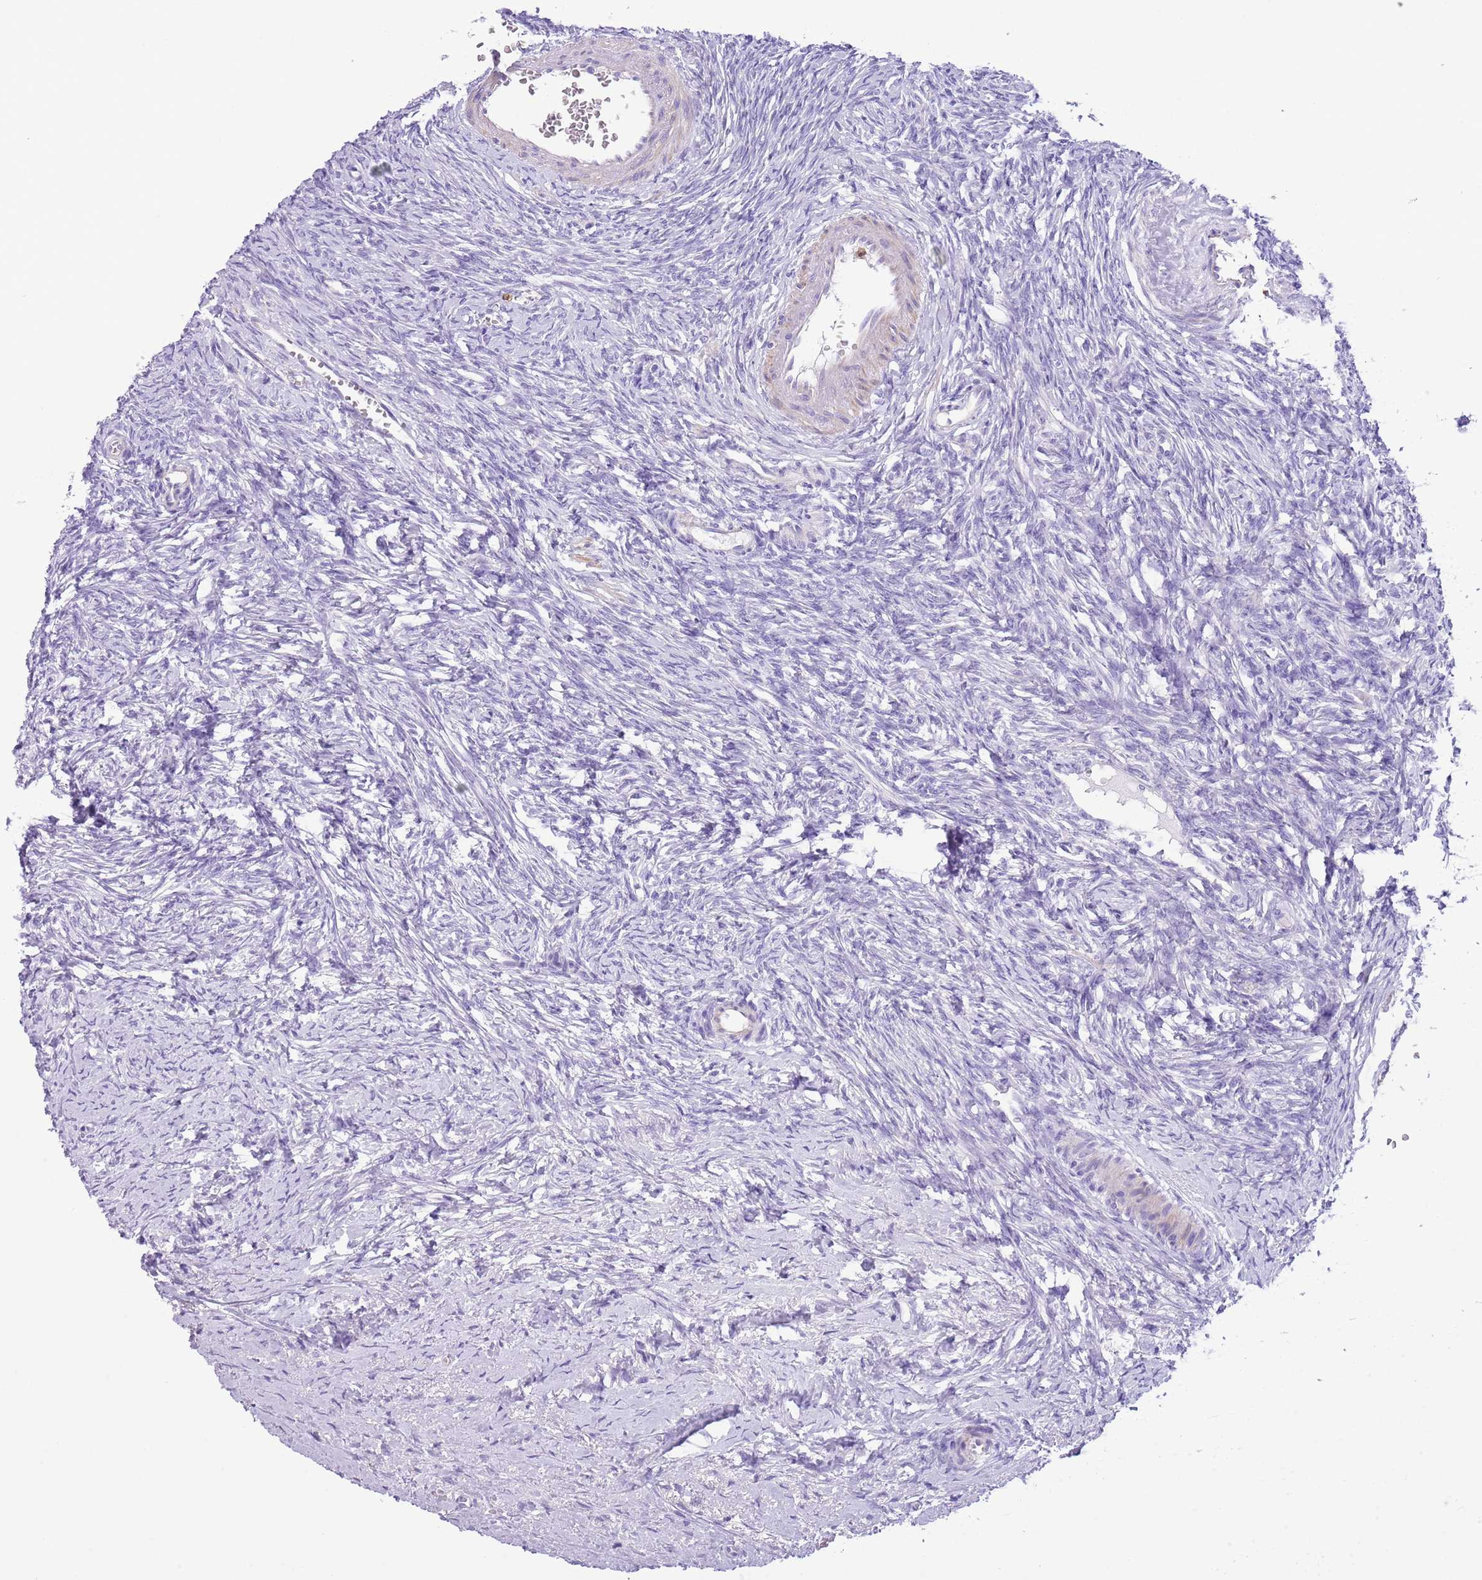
{"staining": {"intensity": "negative", "quantity": "none", "location": "none"}, "tissue": "ovary", "cell_type": "Follicle cells", "image_type": "normal", "snomed": [{"axis": "morphology", "description": "Normal tissue, NOS"}, {"axis": "morphology", "description": "Developmental malformation"}, {"axis": "topography", "description": "Ovary"}], "caption": "A micrograph of ovary stained for a protein exhibits no brown staining in follicle cells. Brightfield microscopy of immunohistochemistry stained with DAB (brown) and hematoxylin (blue), captured at high magnification.", "gene": "OR6M1", "patient": {"sex": "female", "age": 39}}